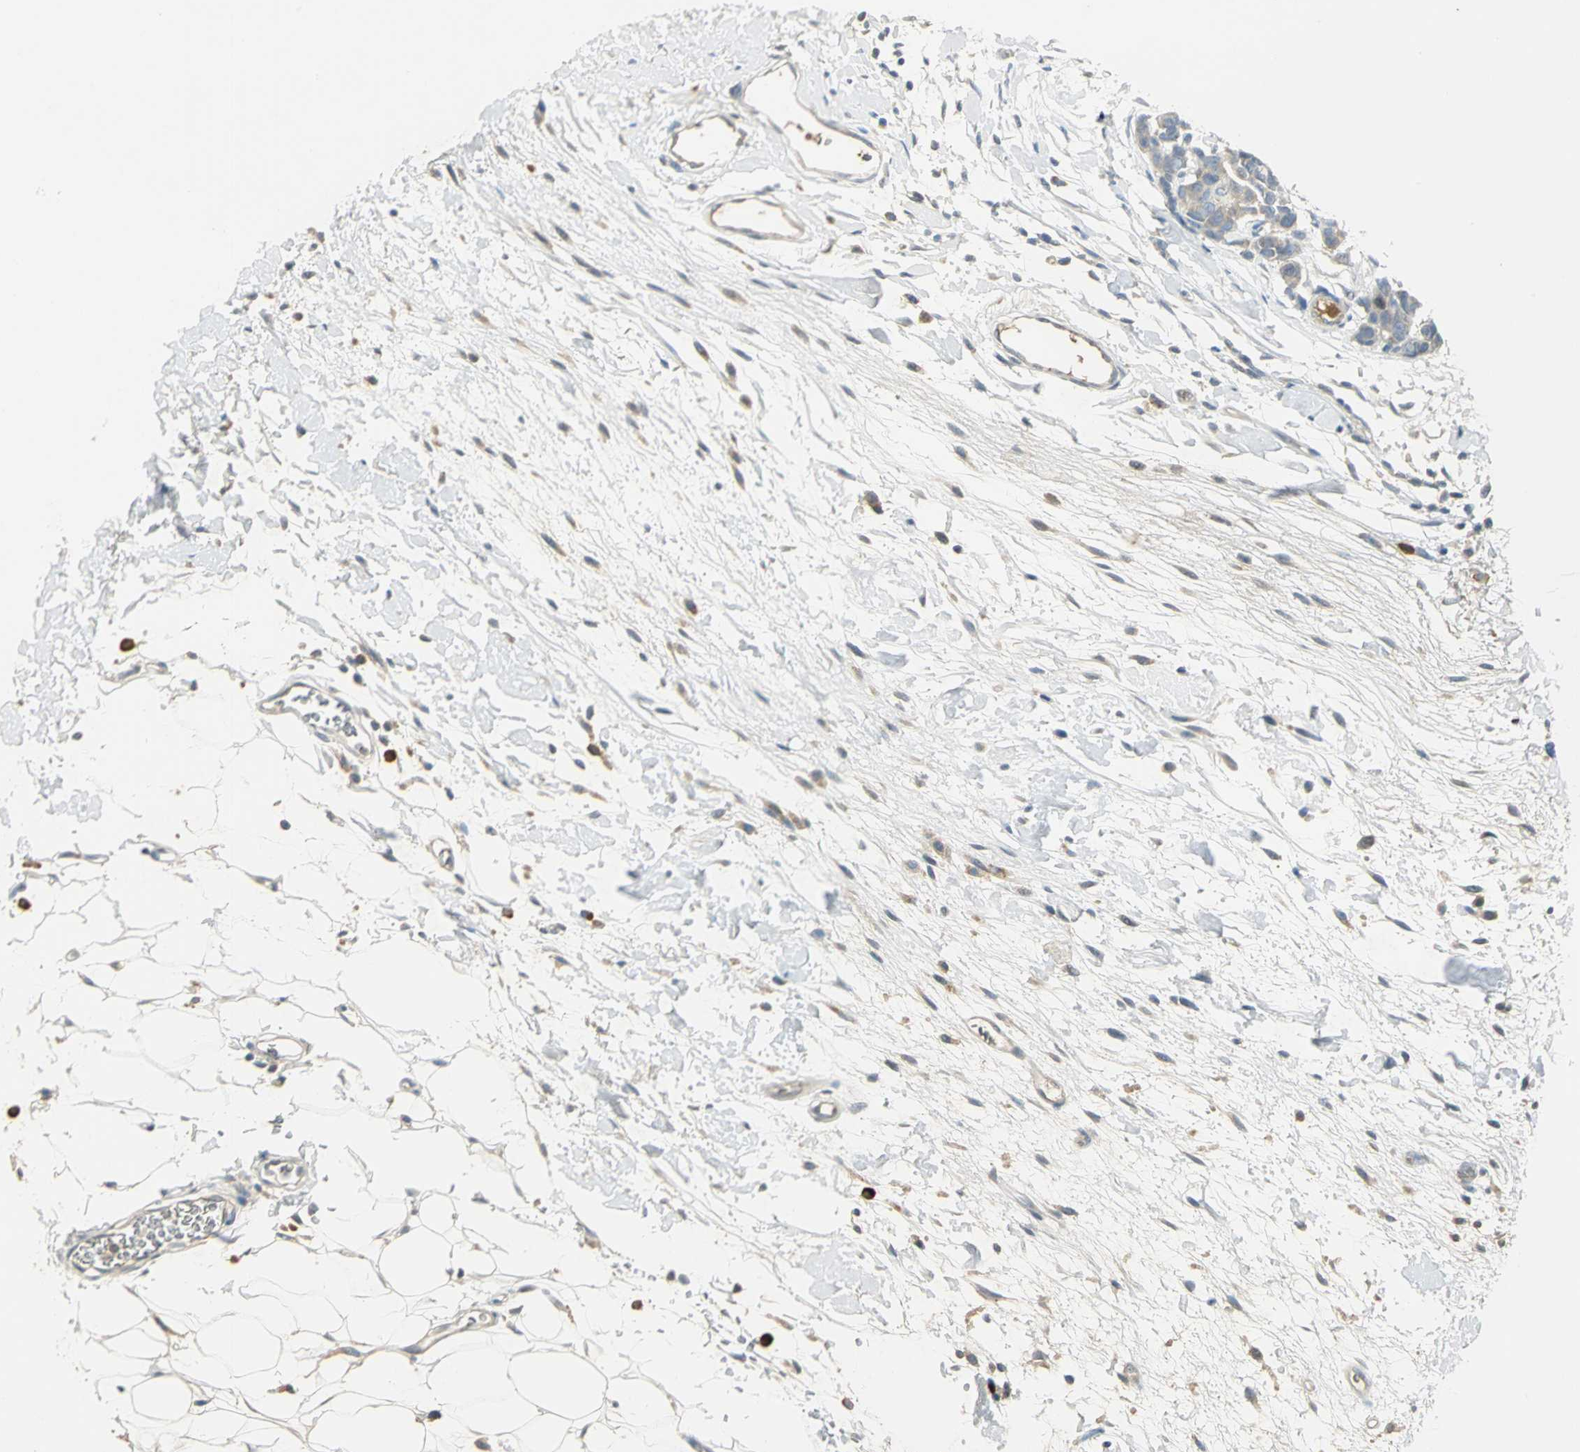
{"staining": {"intensity": "negative", "quantity": "none", "location": "none"}, "tissue": "breast cancer", "cell_type": "Tumor cells", "image_type": "cancer", "snomed": [{"axis": "morphology", "description": "Duct carcinoma"}, {"axis": "topography", "description": "Breast"}], "caption": "IHC micrograph of human breast cancer (invasive ductal carcinoma) stained for a protein (brown), which exhibits no expression in tumor cells. Brightfield microscopy of immunohistochemistry stained with DAB (3,3'-diaminobenzidine) (brown) and hematoxylin (blue), captured at high magnification.", "gene": "PROC", "patient": {"sex": "female", "age": 87}}